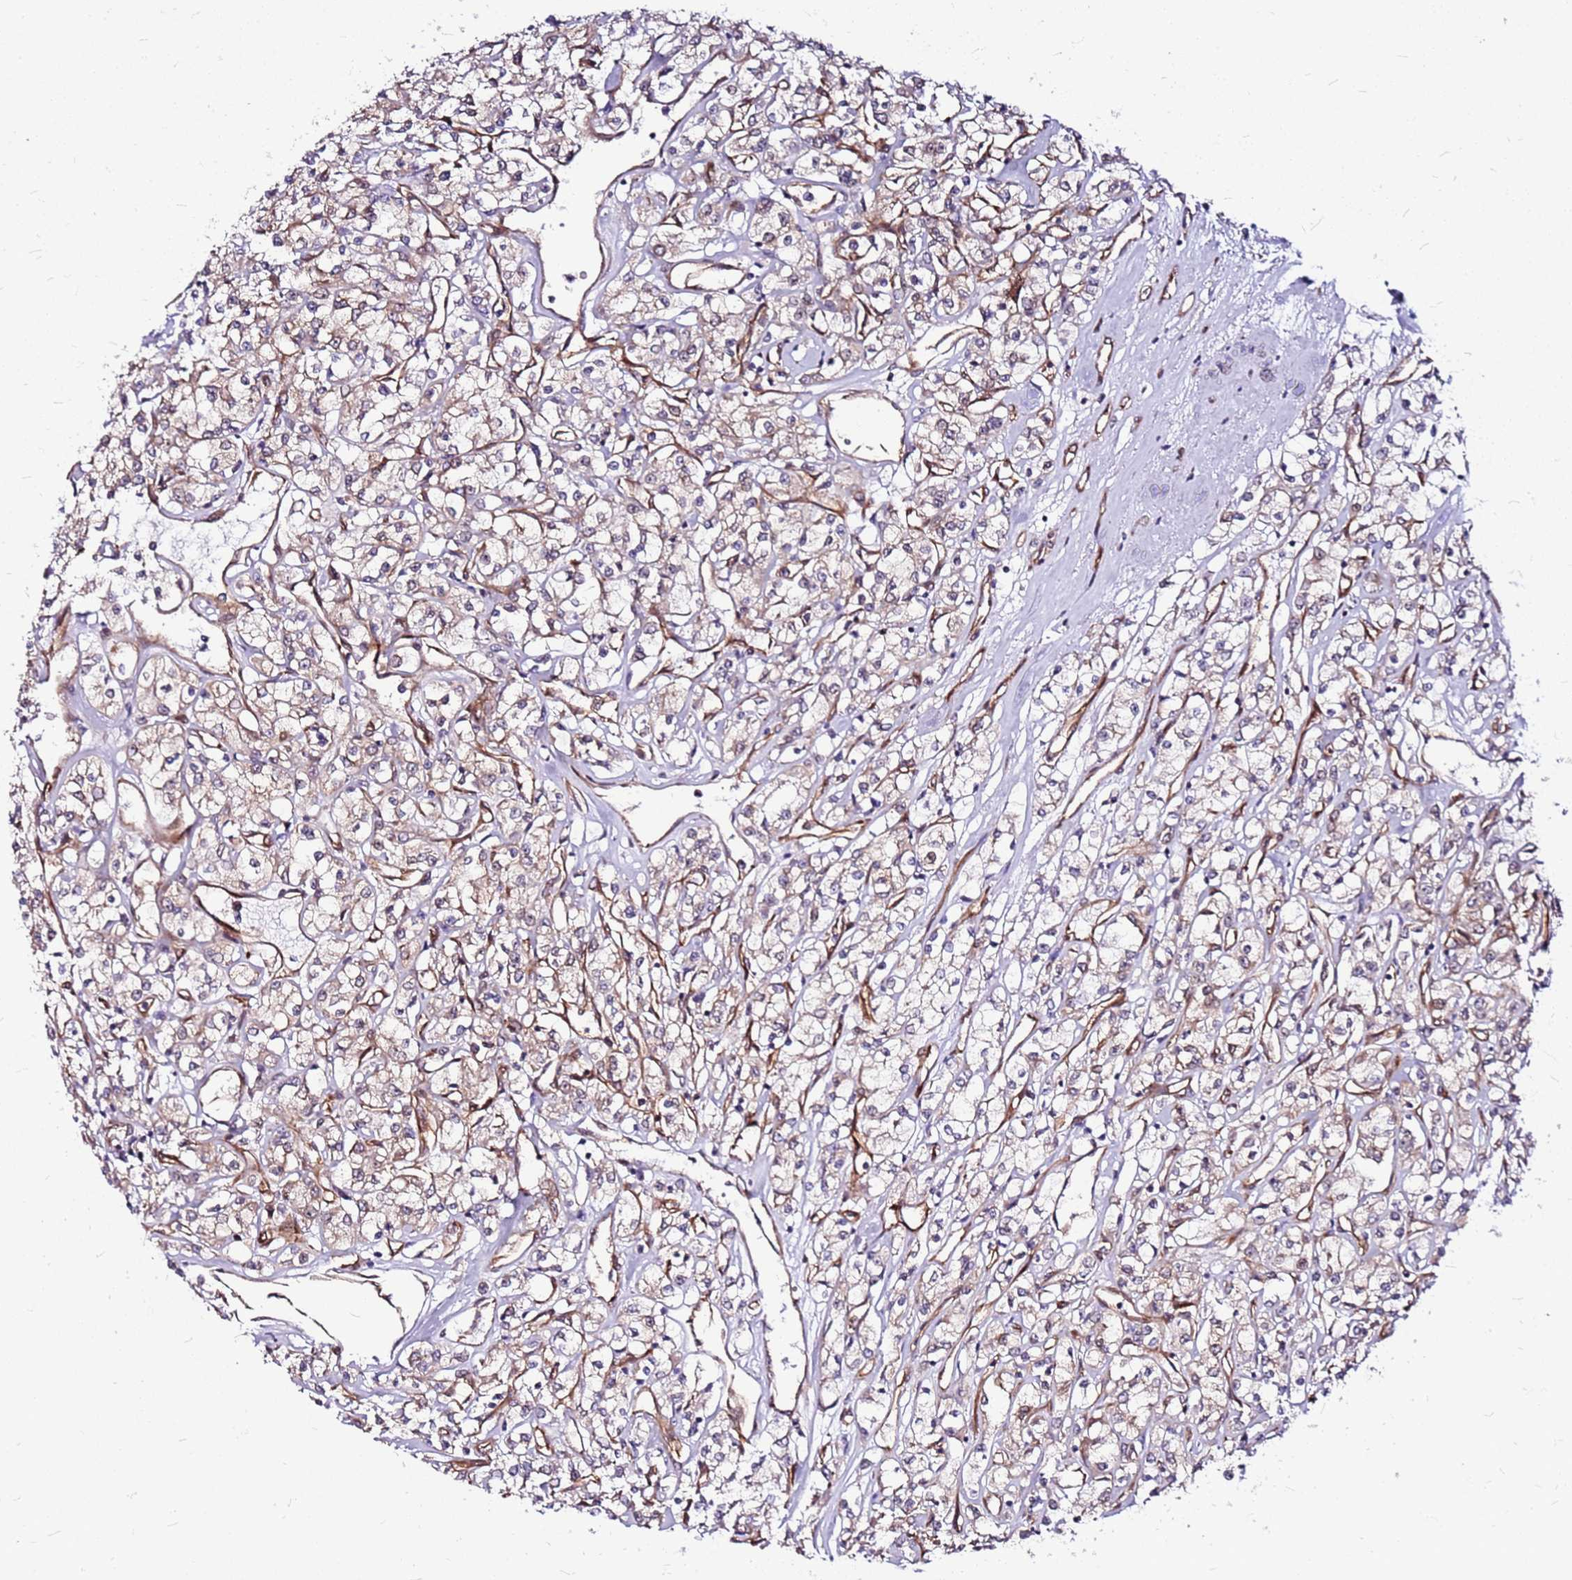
{"staining": {"intensity": "weak", "quantity": "25%-75%", "location": "cytoplasmic/membranous"}, "tissue": "renal cancer", "cell_type": "Tumor cells", "image_type": "cancer", "snomed": [{"axis": "morphology", "description": "Adenocarcinoma, NOS"}, {"axis": "topography", "description": "Kidney"}], "caption": "Protein positivity by immunohistochemistry (IHC) exhibits weak cytoplasmic/membranous staining in about 25%-75% of tumor cells in adenocarcinoma (renal).", "gene": "TOPAZ1", "patient": {"sex": "female", "age": 59}}